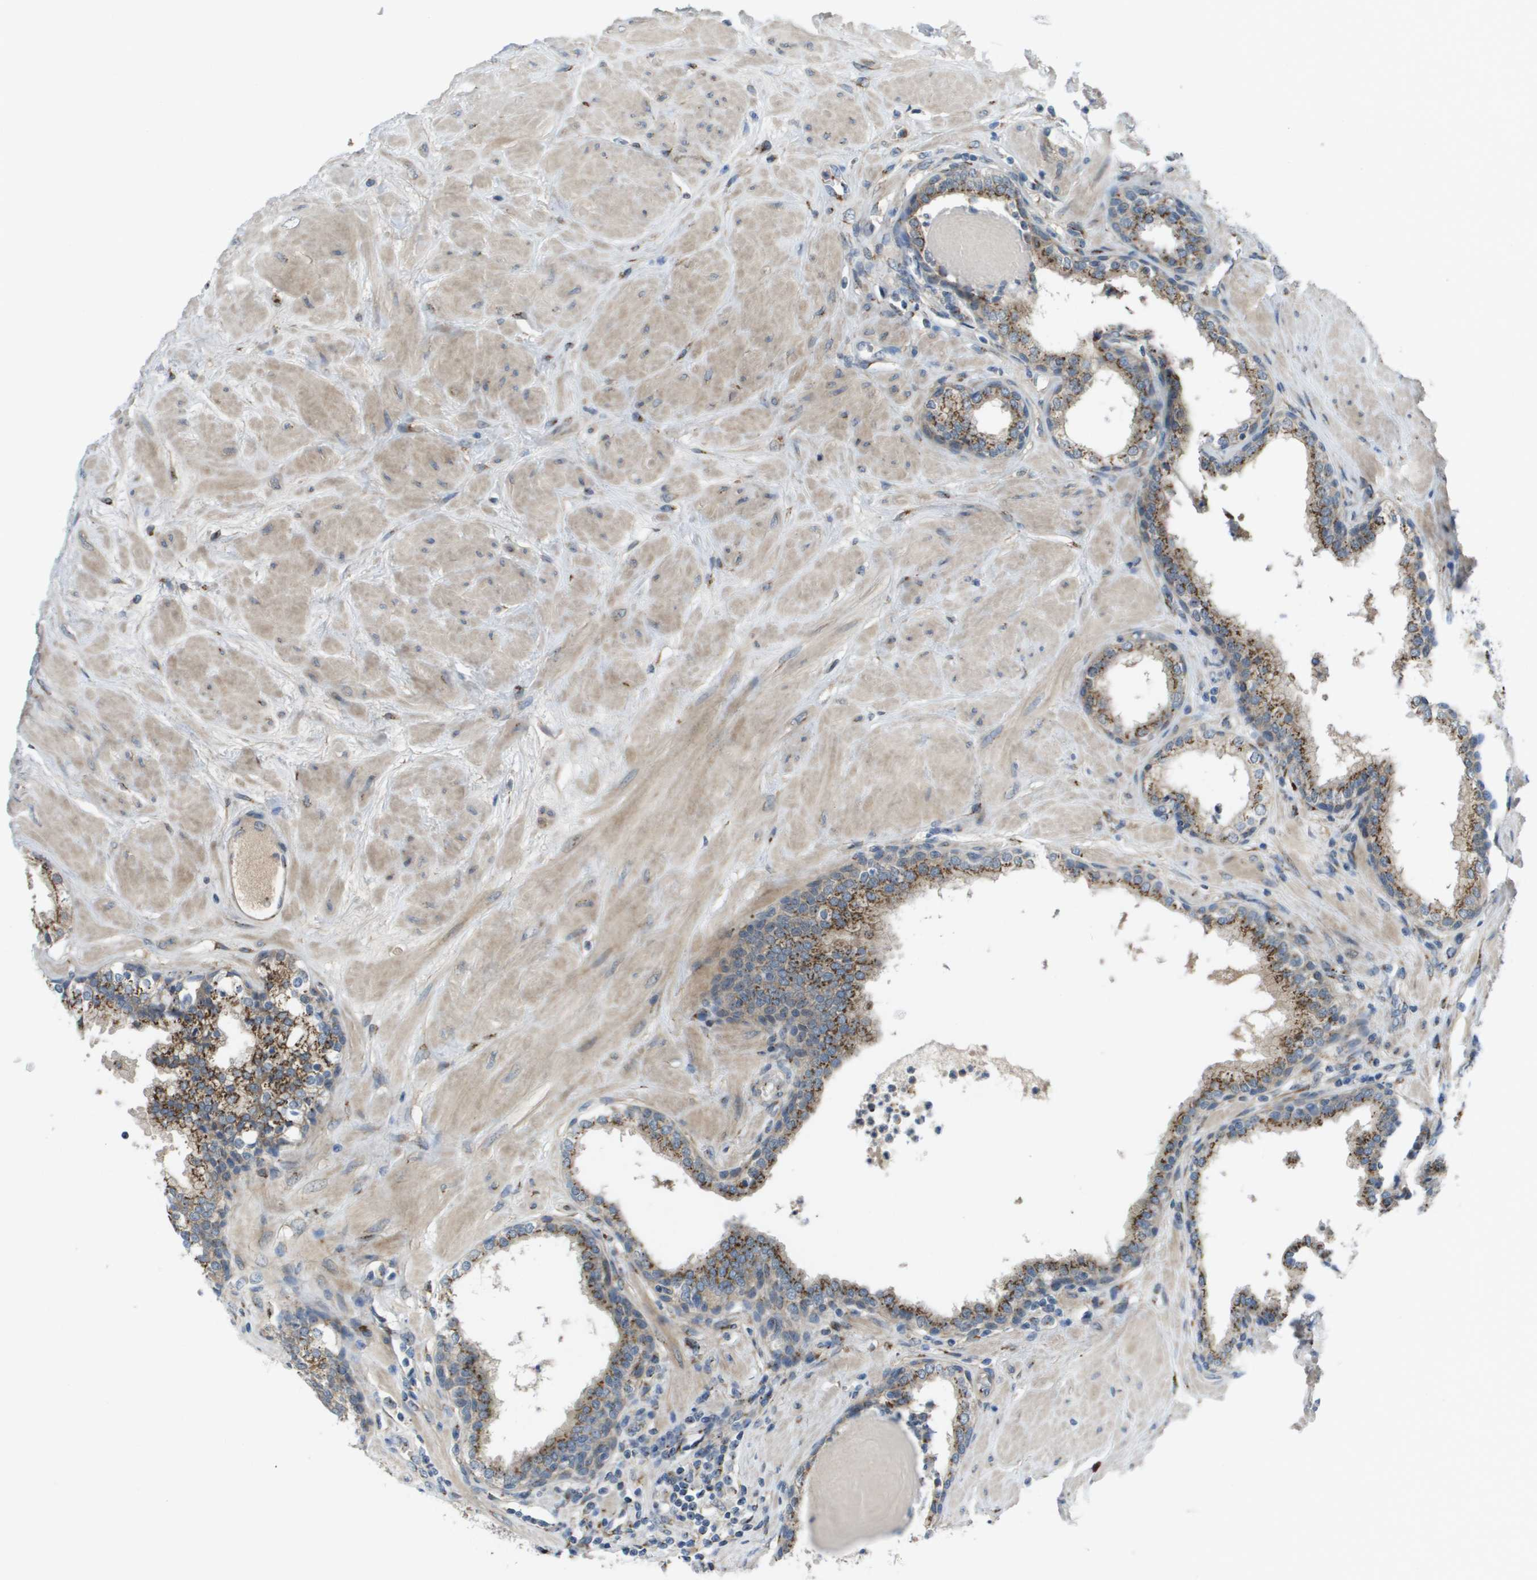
{"staining": {"intensity": "moderate", "quantity": ">75%", "location": "cytoplasmic/membranous"}, "tissue": "prostate", "cell_type": "Glandular cells", "image_type": "normal", "snomed": [{"axis": "morphology", "description": "Normal tissue, NOS"}, {"axis": "topography", "description": "Prostate"}], "caption": "A brown stain highlights moderate cytoplasmic/membranous staining of a protein in glandular cells of normal human prostate. (Stains: DAB in brown, nuclei in blue, Microscopy: brightfield microscopy at high magnification).", "gene": "QSOX2", "patient": {"sex": "male", "age": 51}}